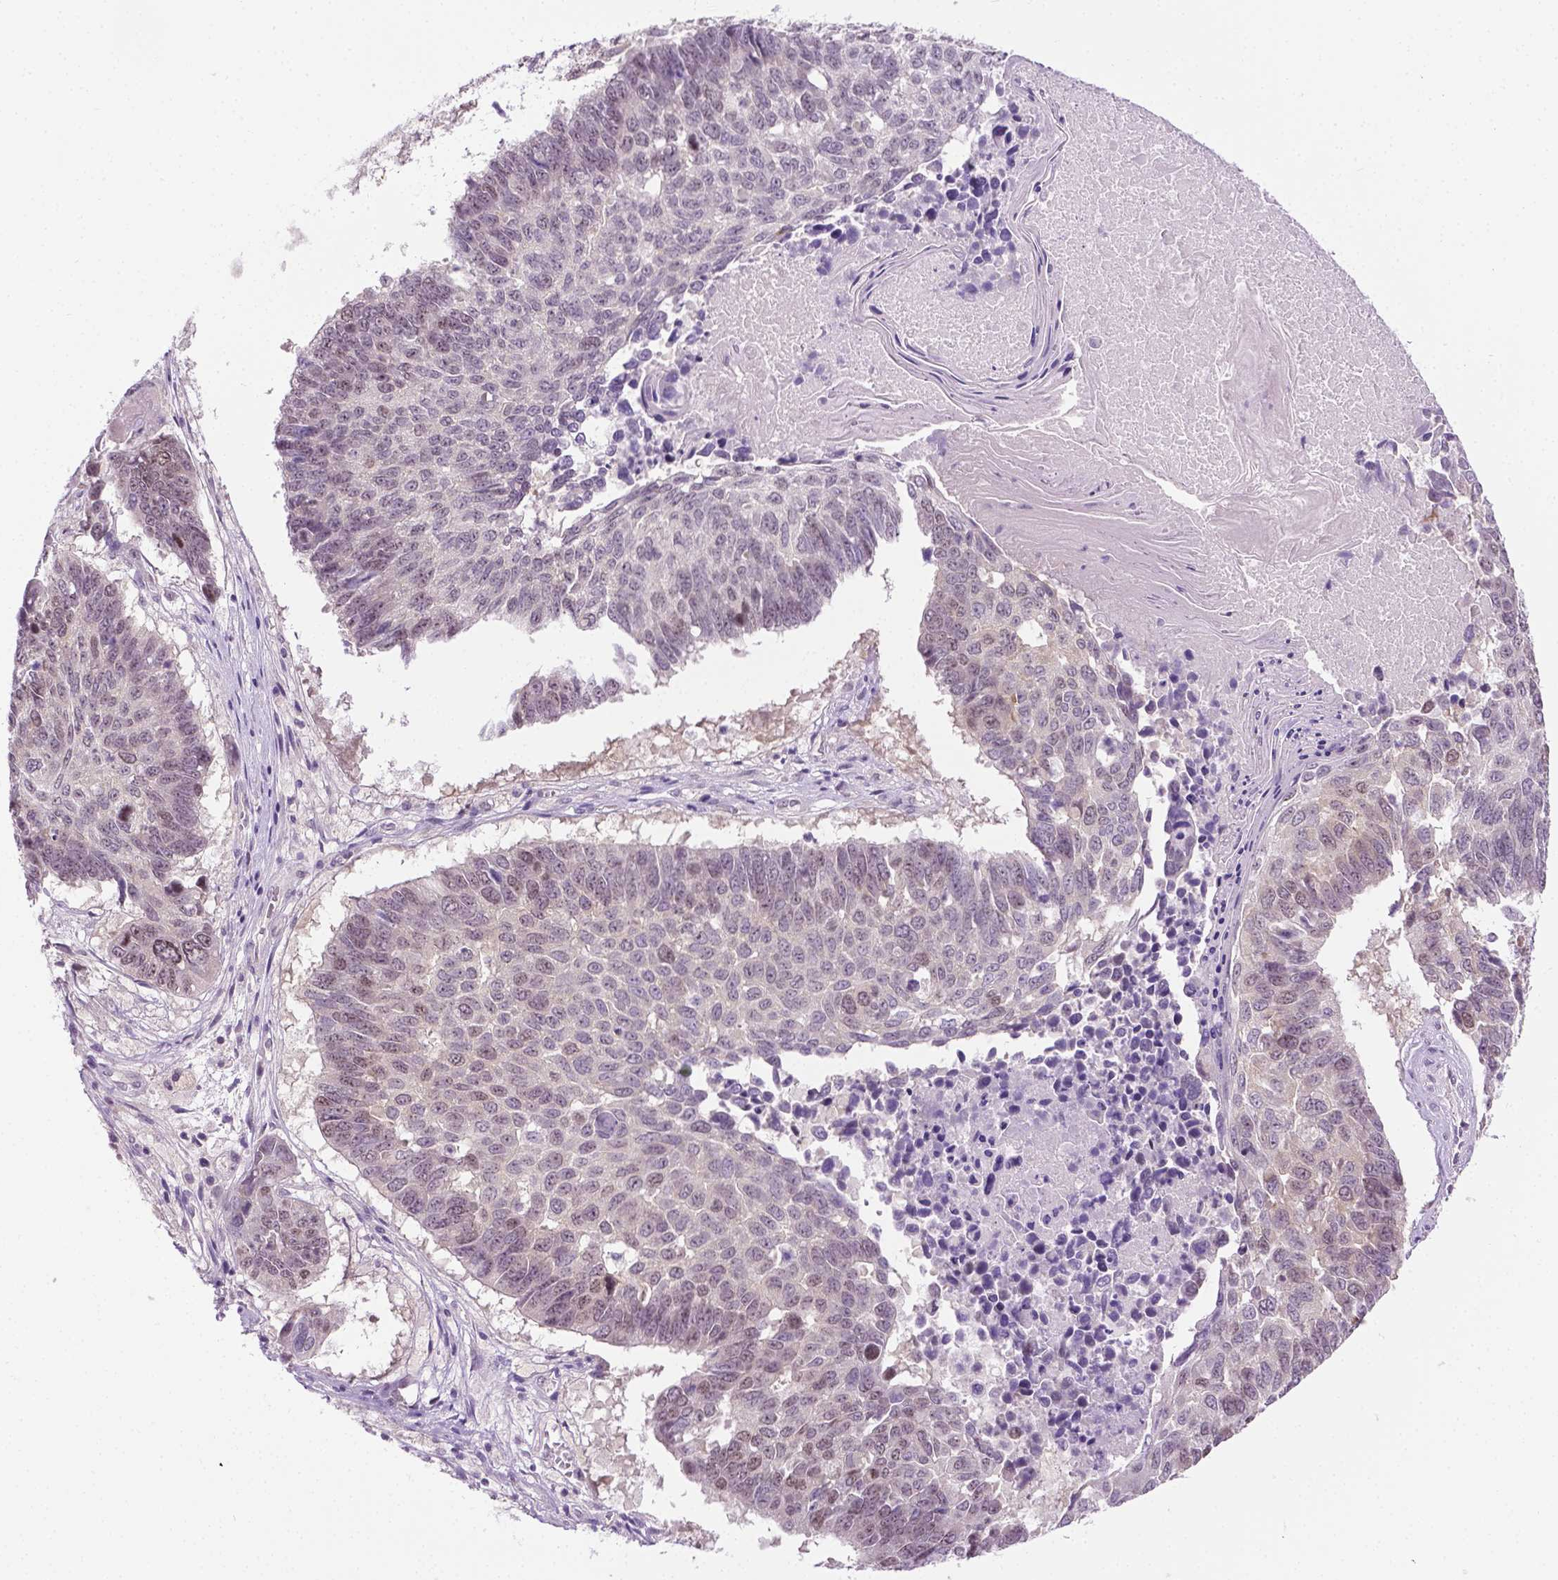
{"staining": {"intensity": "weak", "quantity": "<25%", "location": "nuclear"}, "tissue": "lung cancer", "cell_type": "Tumor cells", "image_type": "cancer", "snomed": [{"axis": "morphology", "description": "Squamous cell carcinoma, NOS"}, {"axis": "topography", "description": "Lung"}], "caption": "IHC of squamous cell carcinoma (lung) exhibits no positivity in tumor cells.", "gene": "DENND4A", "patient": {"sex": "male", "age": 73}}